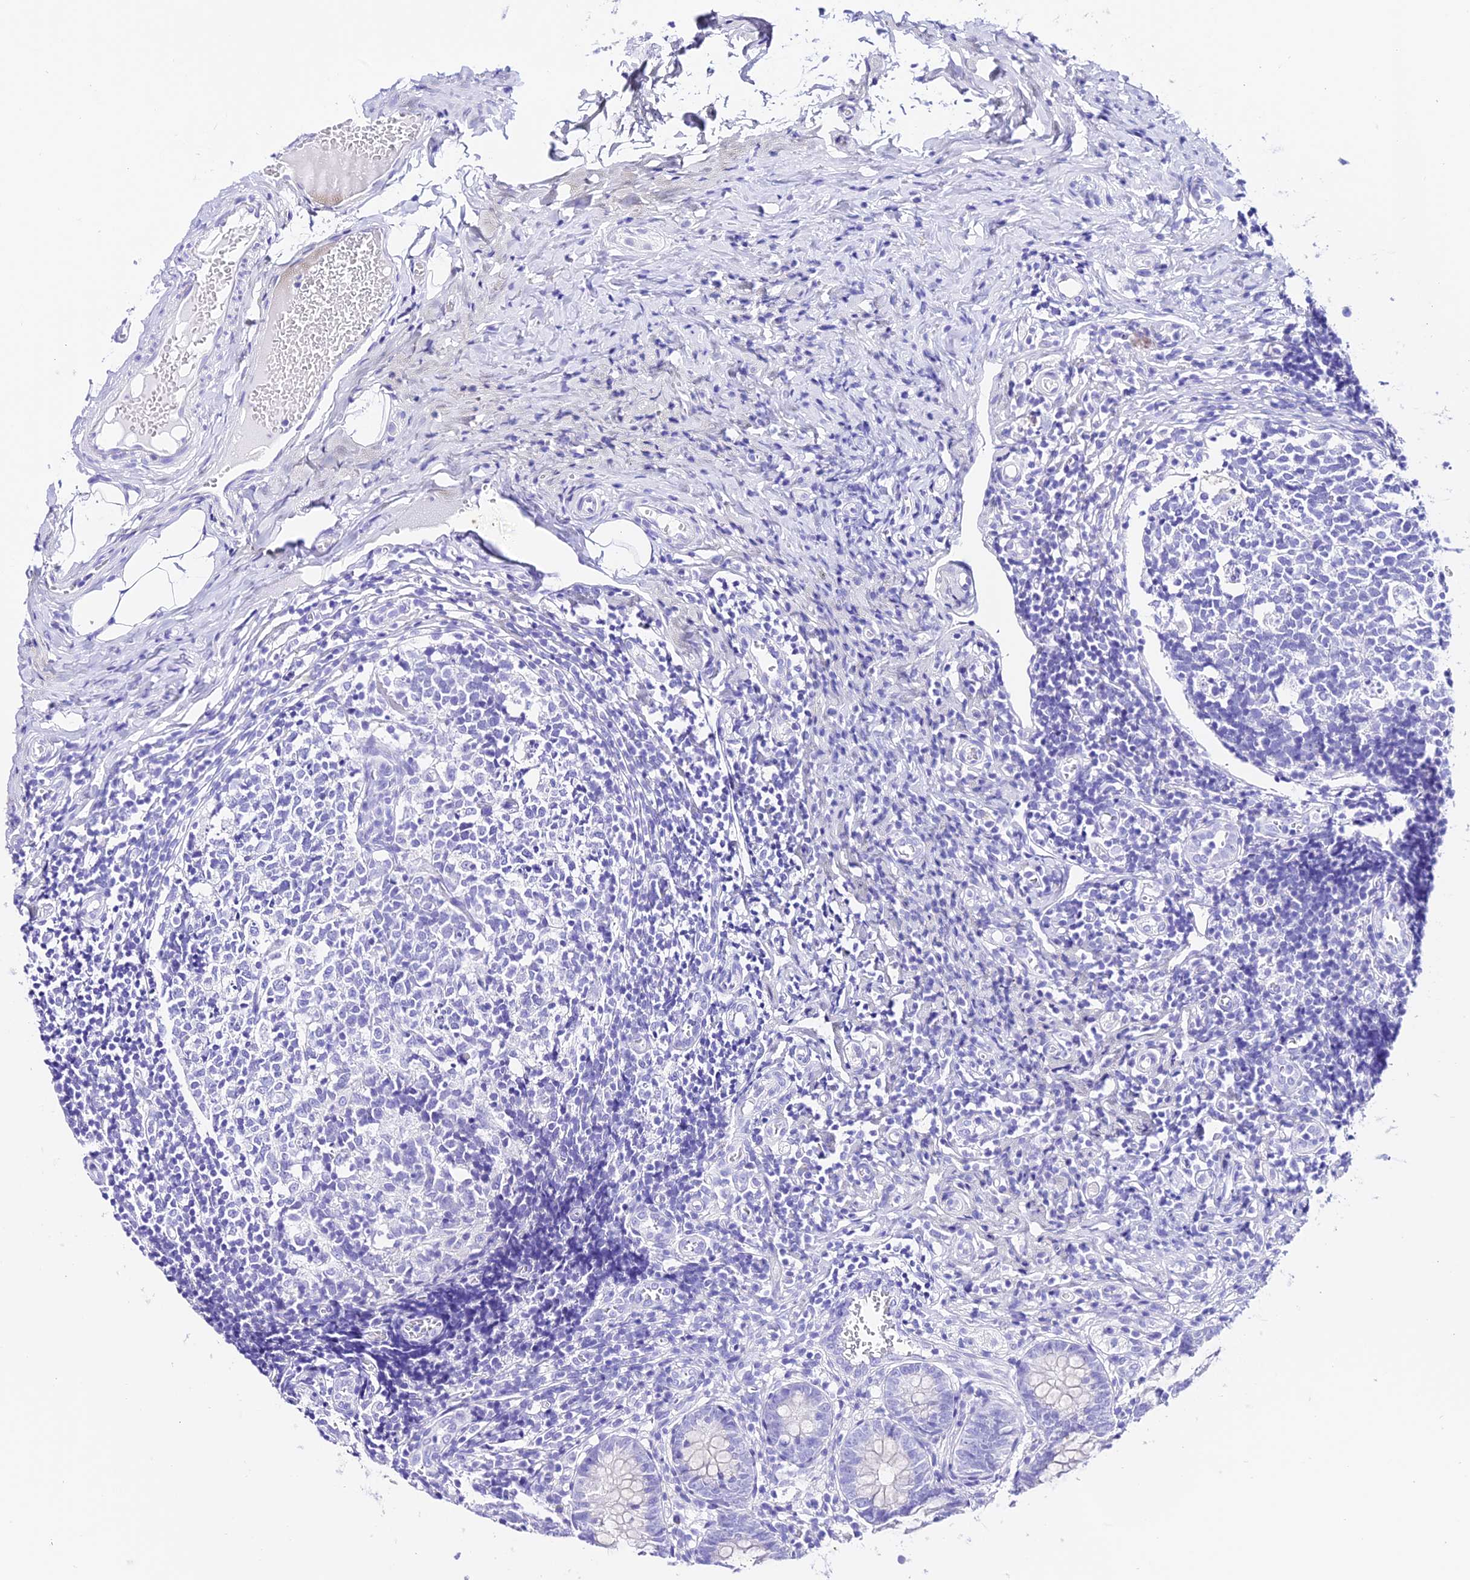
{"staining": {"intensity": "negative", "quantity": "none", "location": "none"}, "tissue": "appendix", "cell_type": "Glandular cells", "image_type": "normal", "snomed": [{"axis": "morphology", "description": "Normal tissue, NOS"}, {"axis": "topography", "description": "Appendix"}], "caption": "Benign appendix was stained to show a protein in brown. There is no significant positivity in glandular cells. The staining was performed using DAB to visualize the protein expression in brown, while the nuclei were stained in blue with hematoxylin (Magnification: 20x).", "gene": "TRMT44", "patient": {"sex": "male", "age": 8}}